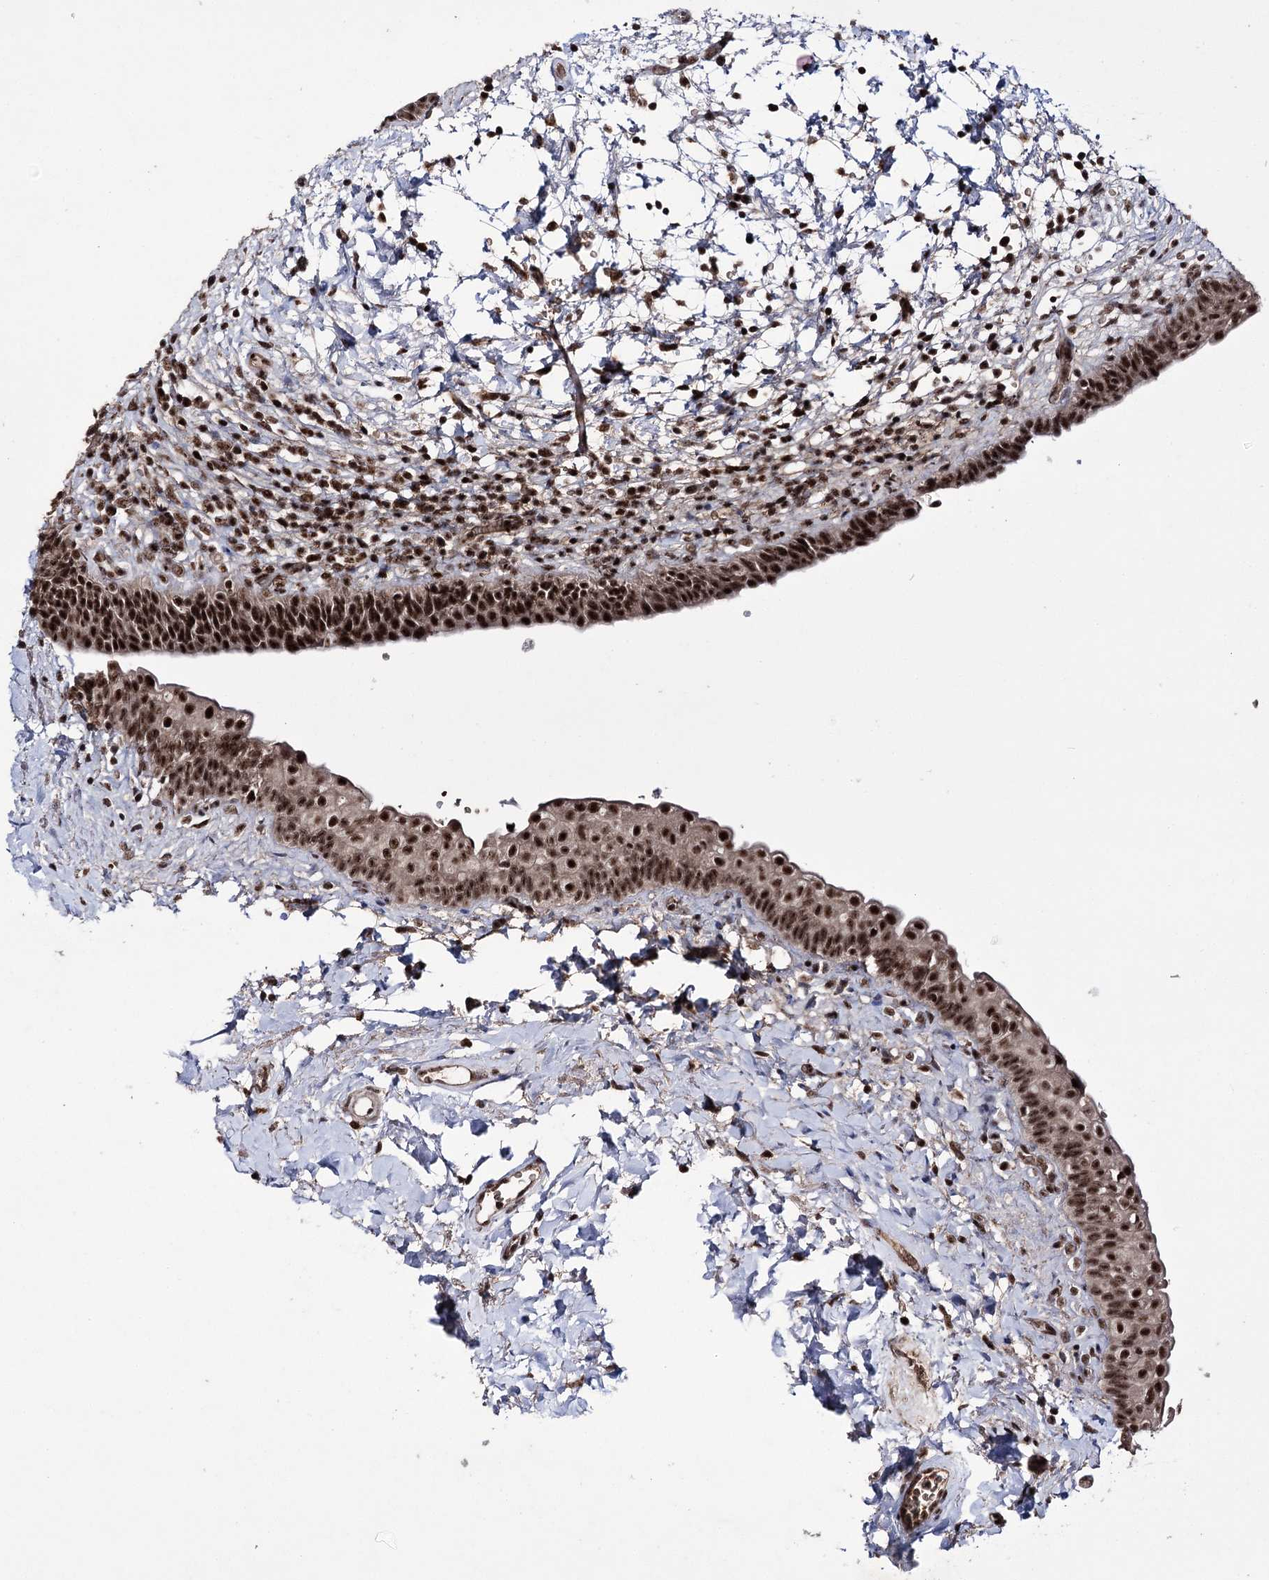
{"staining": {"intensity": "strong", "quantity": ">75%", "location": "nuclear"}, "tissue": "urinary bladder", "cell_type": "Urothelial cells", "image_type": "normal", "snomed": [{"axis": "morphology", "description": "Normal tissue, NOS"}, {"axis": "topography", "description": "Urinary bladder"}], "caption": "IHC (DAB) staining of normal human urinary bladder demonstrates strong nuclear protein positivity in approximately >75% of urothelial cells.", "gene": "PRPF40A", "patient": {"sex": "male", "age": 83}}